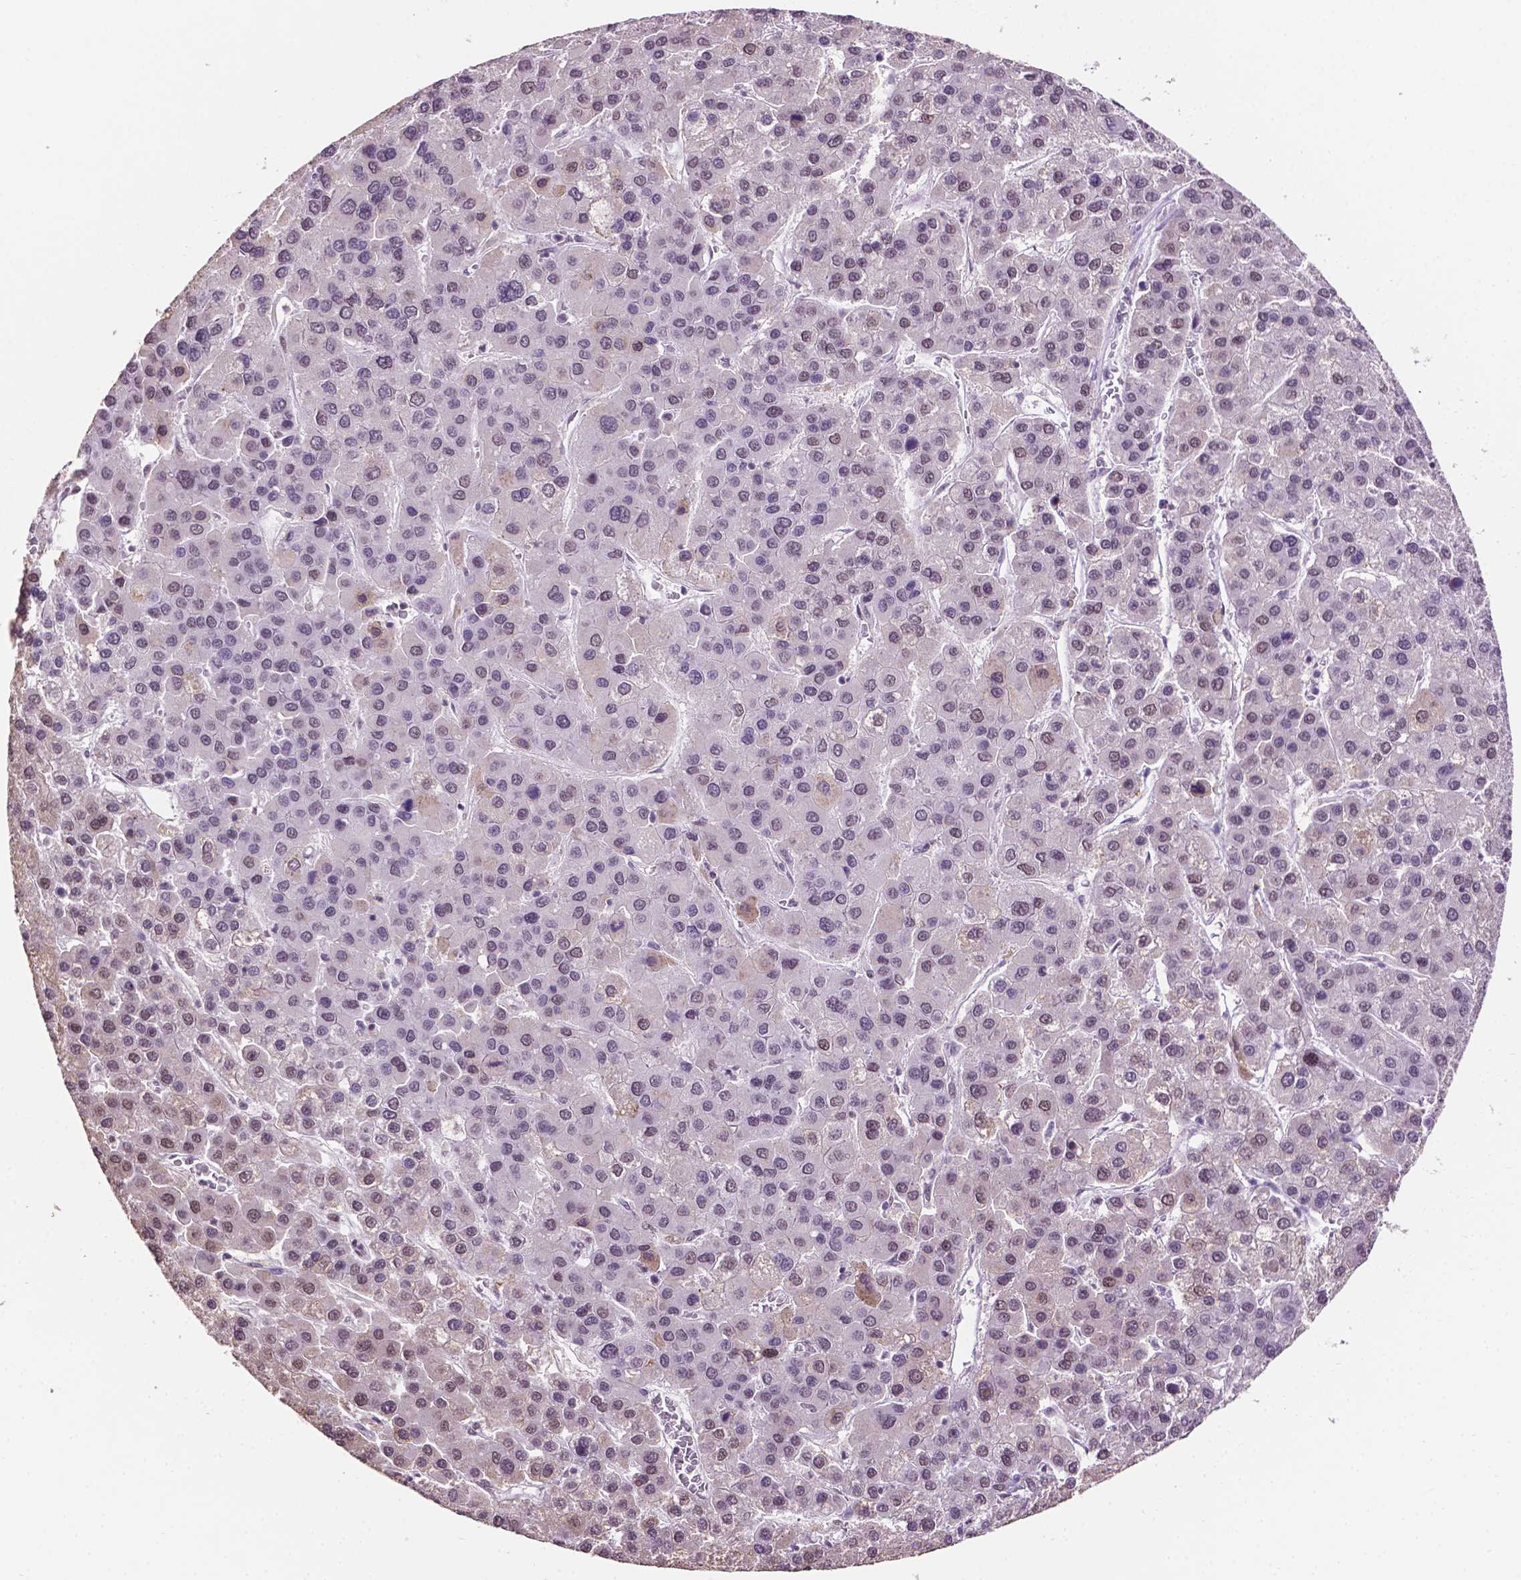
{"staining": {"intensity": "weak", "quantity": "25%-75%", "location": "nuclear"}, "tissue": "liver cancer", "cell_type": "Tumor cells", "image_type": "cancer", "snomed": [{"axis": "morphology", "description": "Carcinoma, Hepatocellular, NOS"}, {"axis": "topography", "description": "Liver"}], "caption": "An immunohistochemistry (IHC) photomicrograph of neoplastic tissue is shown. Protein staining in brown highlights weak nuclear positivity in liver cancer (hepatocellular carcinoma) within tumor cells. (DAB IHC, brown staining for protein, blue staining for nuclei).", "gene": "PTPN6", "patient": {"sex": "female", "age": 41}}